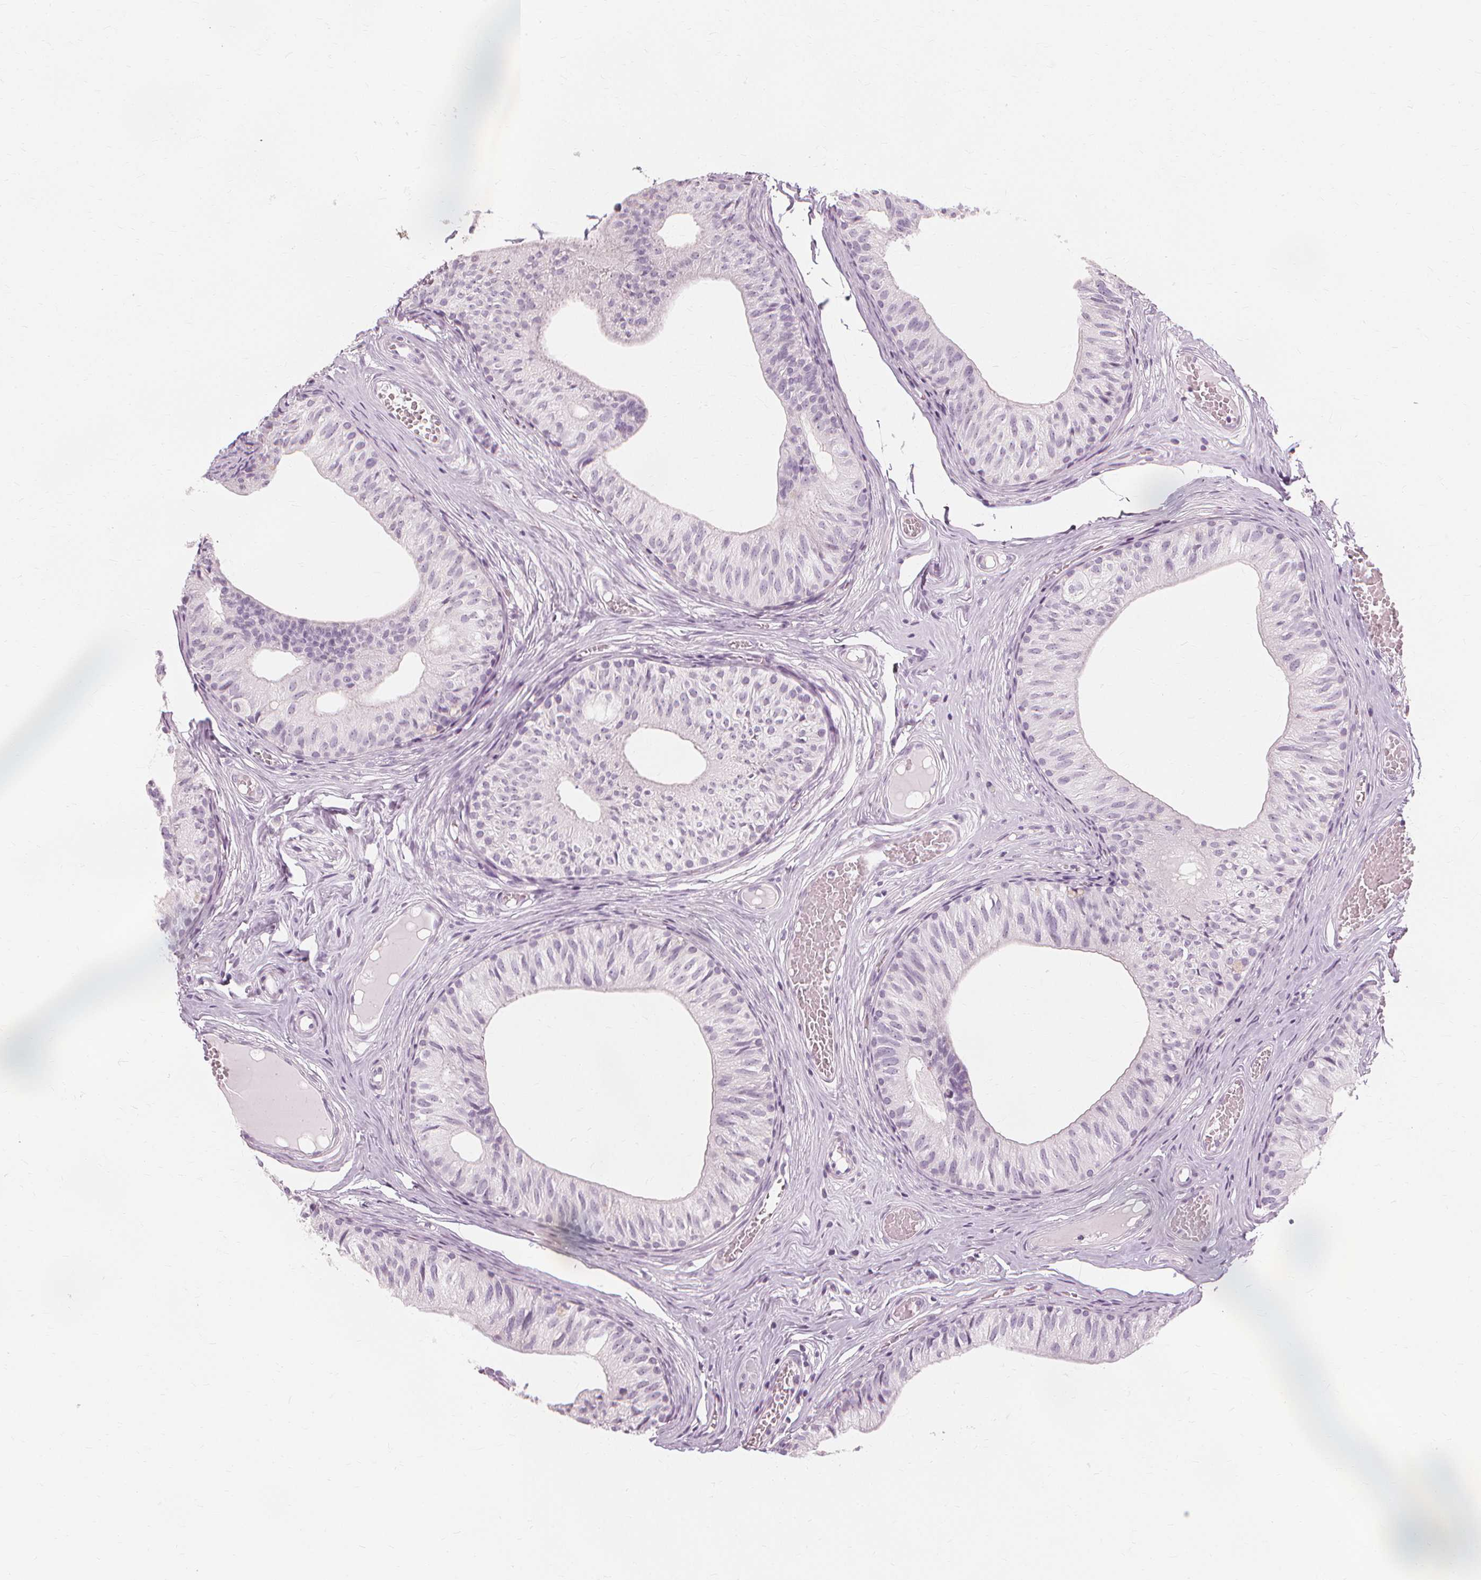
{"staining": {"intensity": "negative", "quantity": "none", "location": "none"}, "tissue": "epididymis", "cell_type": "Glandular cells", "image_type": "normal", "snomed": [{"axis": "morphology", "description": "Normal tissue, NOS"}, {"axis": "topography", "description": "Epididymis"}], "caption": "Glandular cells show no significant protein staining in unremarkable epididymis.", "gene": "MUC12", "patient": {"sex": "male", "age": 25}}